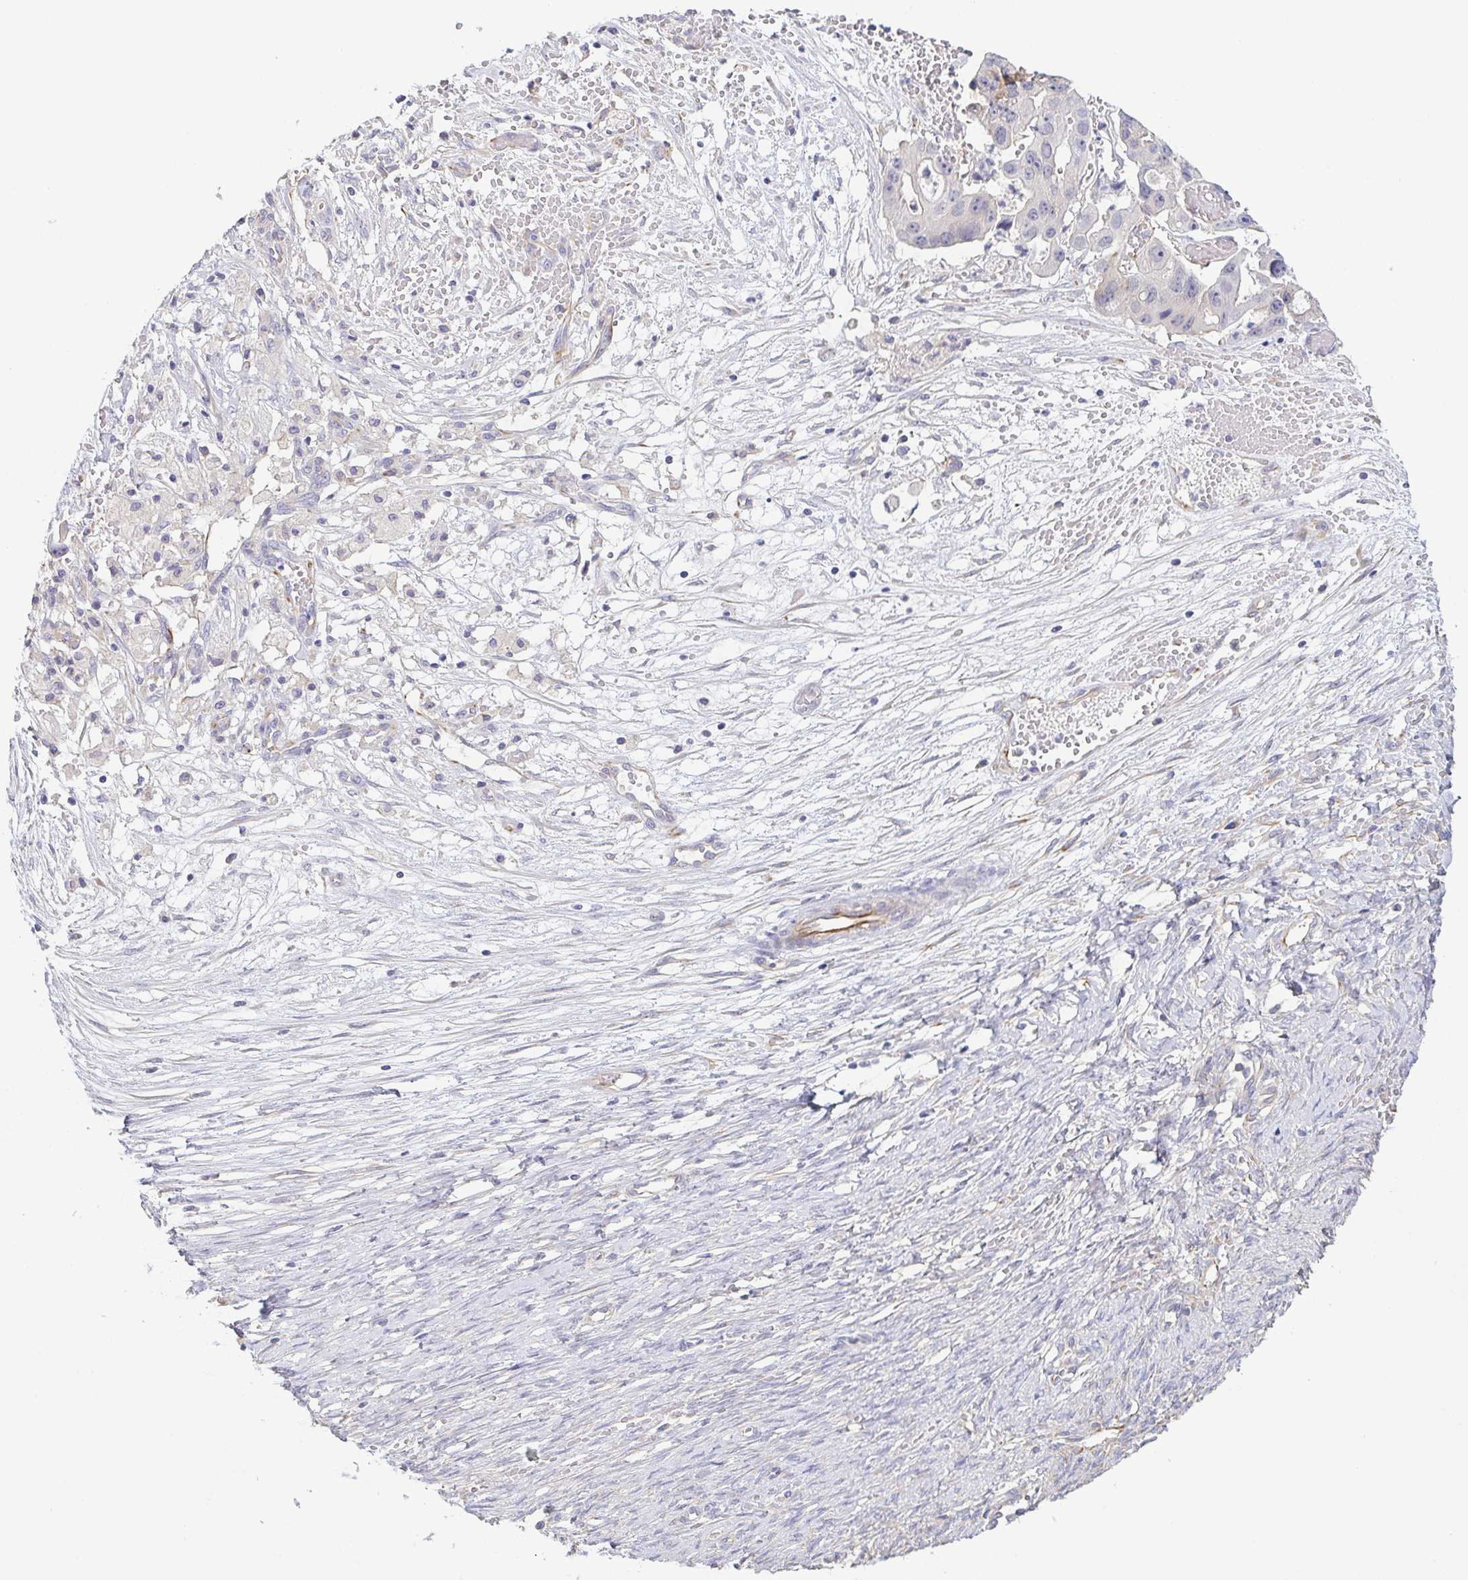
{"staining": {"intensity": "negative", "quantity": "none", "location": "none"}, "tissue": "ovarian cancer", "cell_type": "Tumor cells", "image_type": "cancer", "snomed": [{"axis": "morphology", "description": "Cystadenocarcinoma, serous, NOS"}, {"axis": "topography", "description": "Ovary"}], "caption": "Tumor cells are negative for protein expression in human ovarian cancer. (DAB (3,3'-diaminobenzidine) immunohistochemistry with hematoxylin counter stain).", "gene": "COL17A1", "patient": {"sex": "female", "age": 56}}